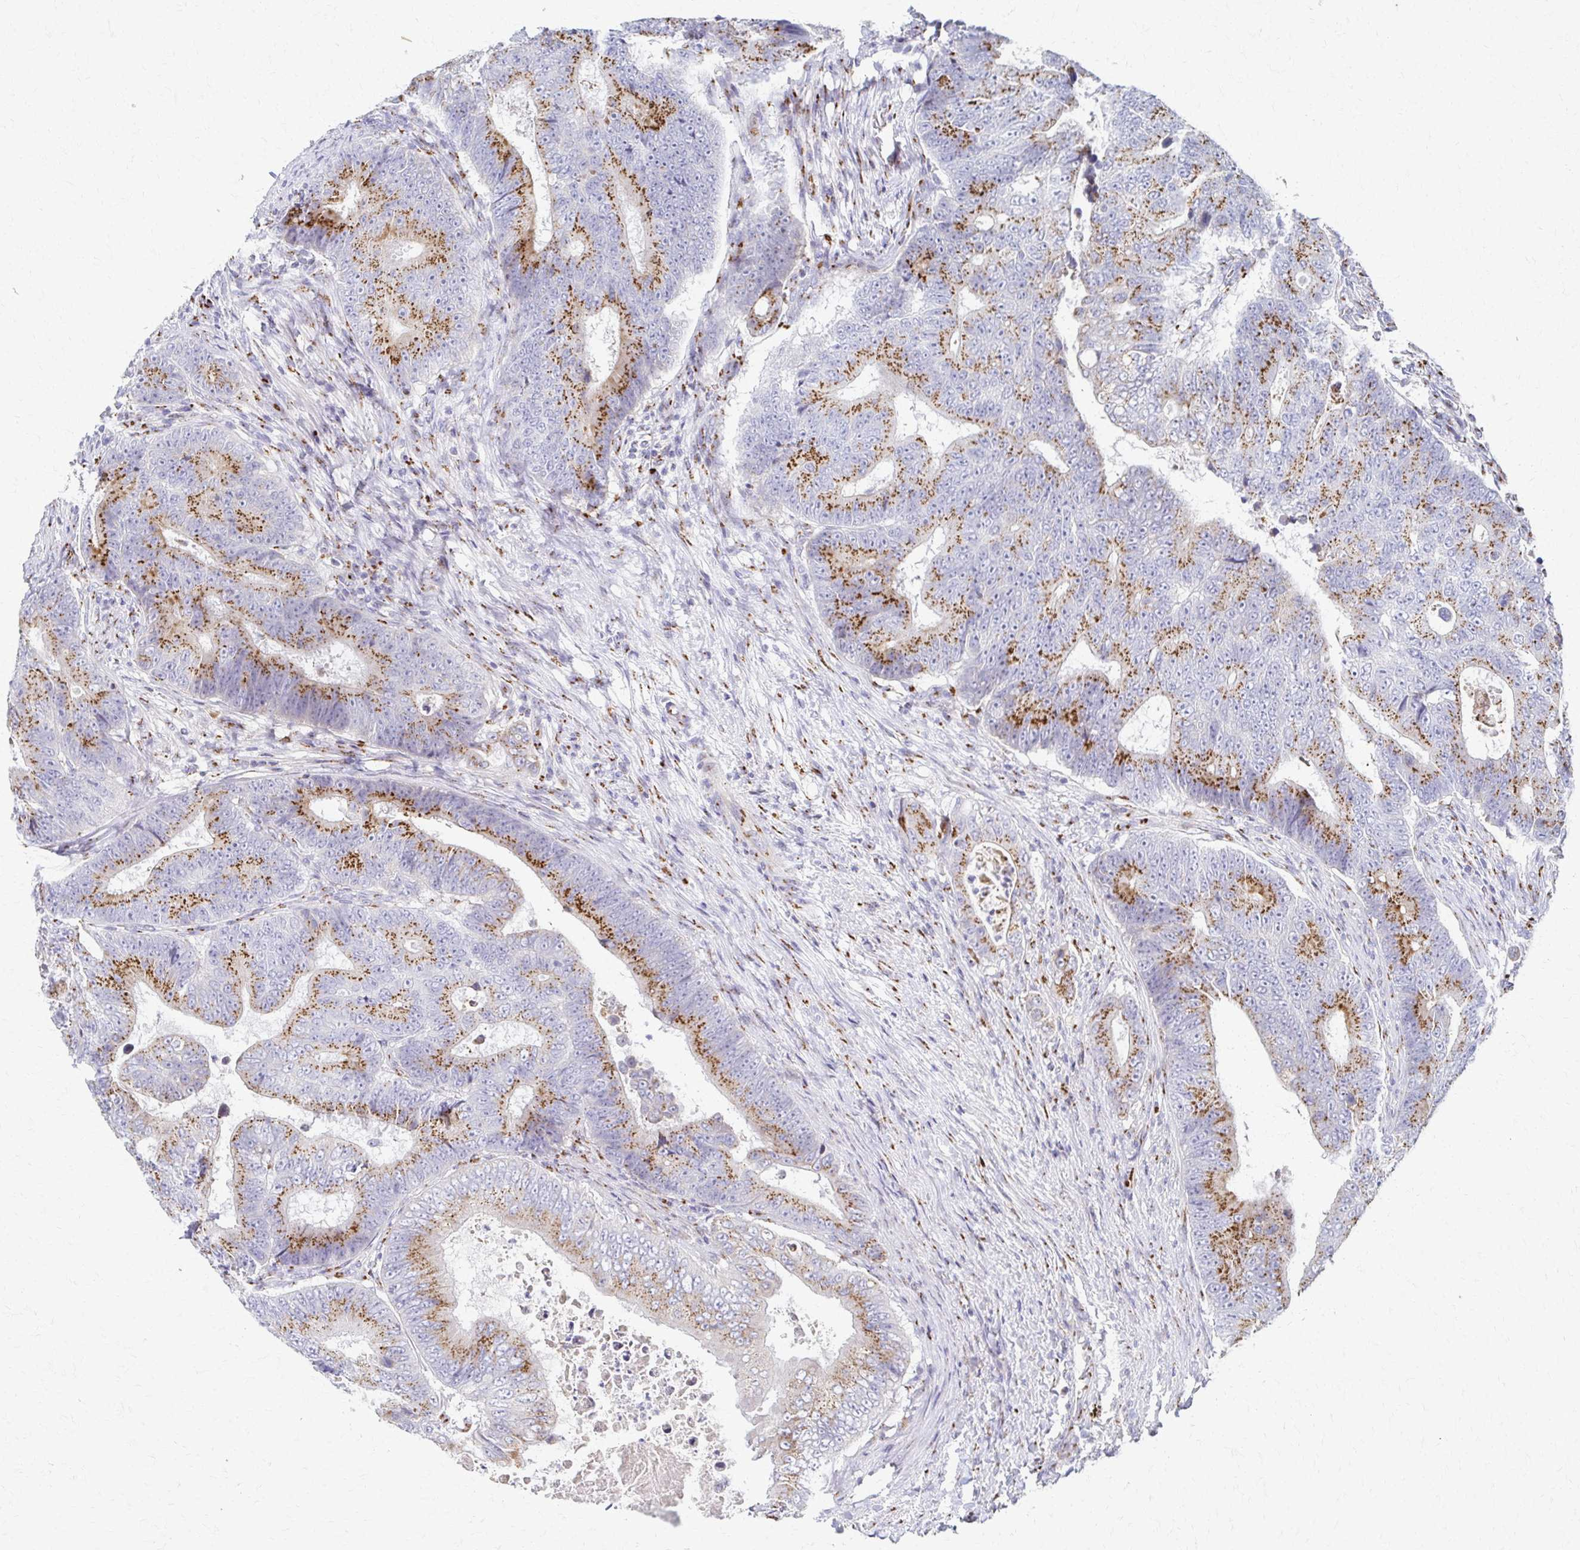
{"staining": {"intensity": "moderate", "quantity": ">75%", "location": "cytoplasmic/membranous"}, "tissue": "colorectal cancer", "cell_type": "Tumor cells", "image_type": "cancer", "snomed": [{"axis": "morphology", "description": "Adenocarcinoma, NOS"}, {"axis": "topography", "description": "Colon"}], "caption": "Tumor cells show medium levels of moderate cytoplasmic/membranous positivity in about >75% of cells in adenocarcinoma (colorectal). (DAB (3,3'-diaminobenzidine) = brown stain, brightfield microscopy at high magnification).", "gene": "TM9SF1", "patient": {"sex": "female", "age": 48}}